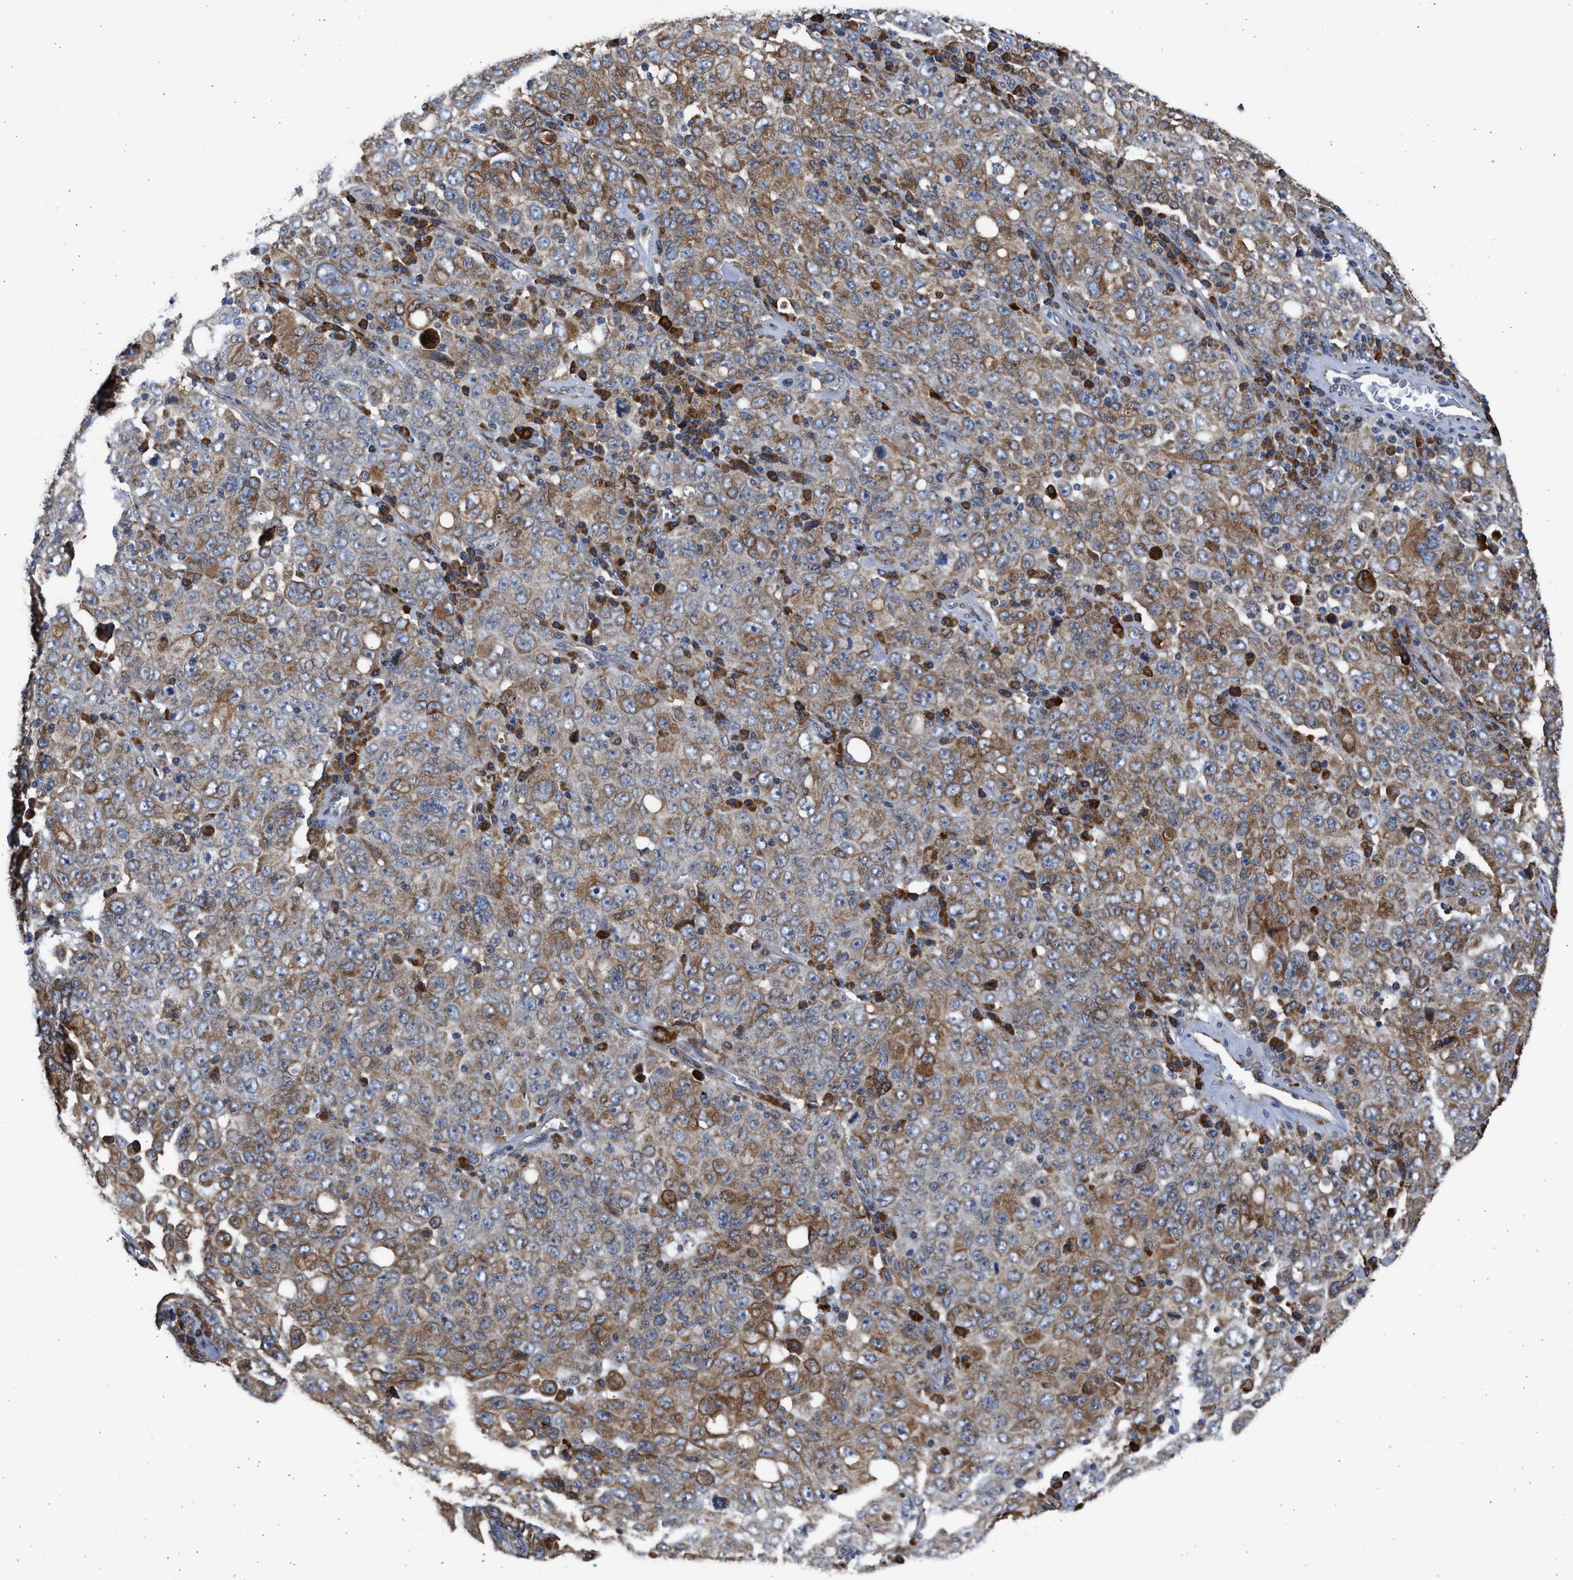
{"staining": {"intensity": "moderate", "quantity": ">75%", "location": "cytoplasmic/membranous"}, "tissue": "ovarian cancer", "cell_type": "Tumor cells", "image_type": "cancer", "snomed": [{"axis": "morphology", "description": "Carcinoma, endometroid"}, {"axis": "topography", "description": "Ovary"}], "caption": "Ovarian endometroid carcinoma was stained to show a protein in brown. There is medium levels of moderate cytoplasmic/membranous expression in about >75% of tumor cells.", "gene": "PLD2", "patient": {"sex": "female", "age": 62}}